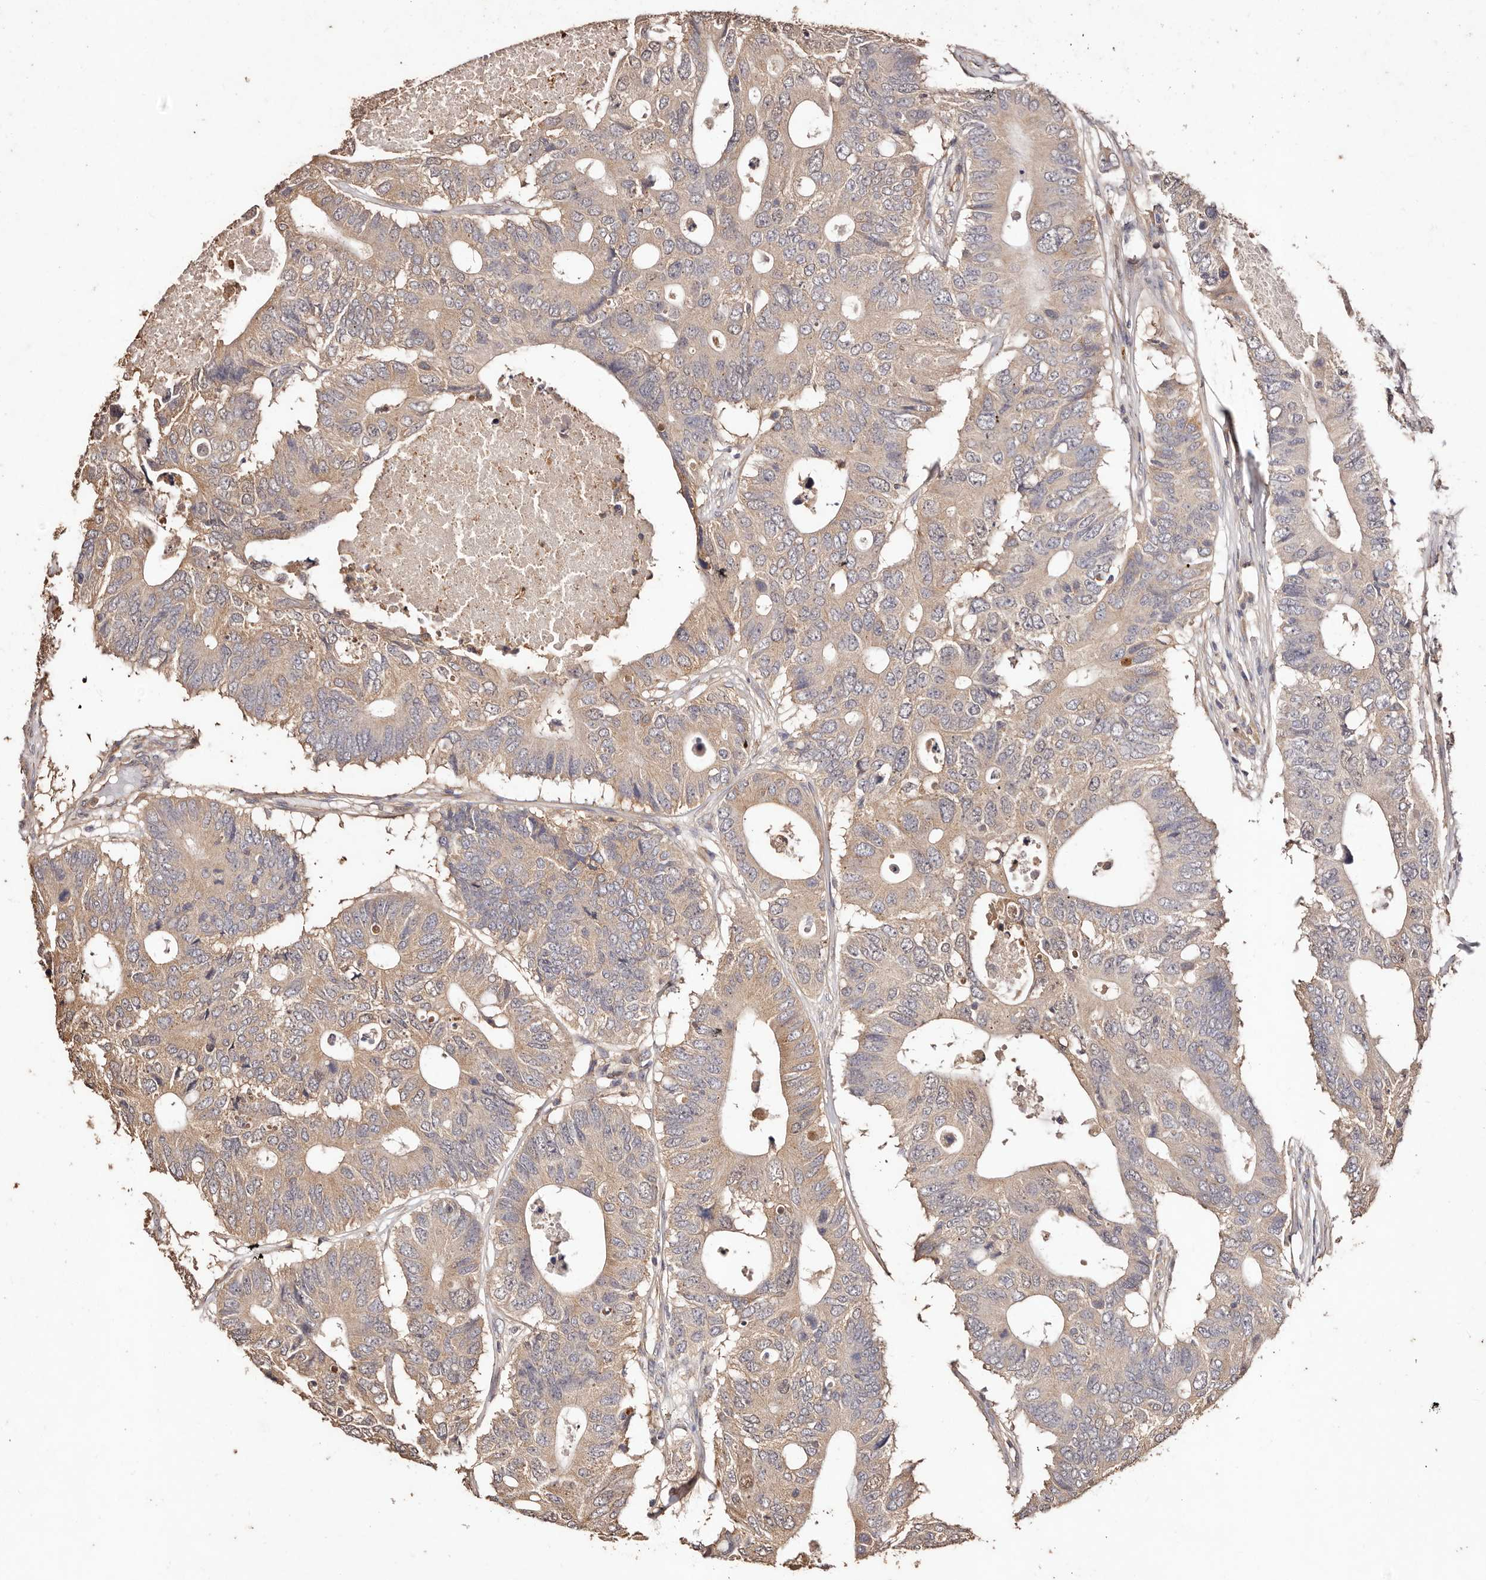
{"staining": {"intensity": "weak", "quantity": ">75%", "location": "cytoplasmic/membranous"}, "tissue": "colorectal cancer", "cell_type": "Tumor cells", "image_type": "cancer", "snomed": [{"axis": "morphology", "description": "Adenocarcinoma, NOS"}, {"axis": "topography", "description": "Colon"}], "caption": "This is a photomicrograph of IHC staining of adenocarcinoma (colorectal), which shows weak positivity in the cytoplasmic/membranous of tumor cells.", "gene": "CCL14", "patient": {"sex": "male", "age": 71}}